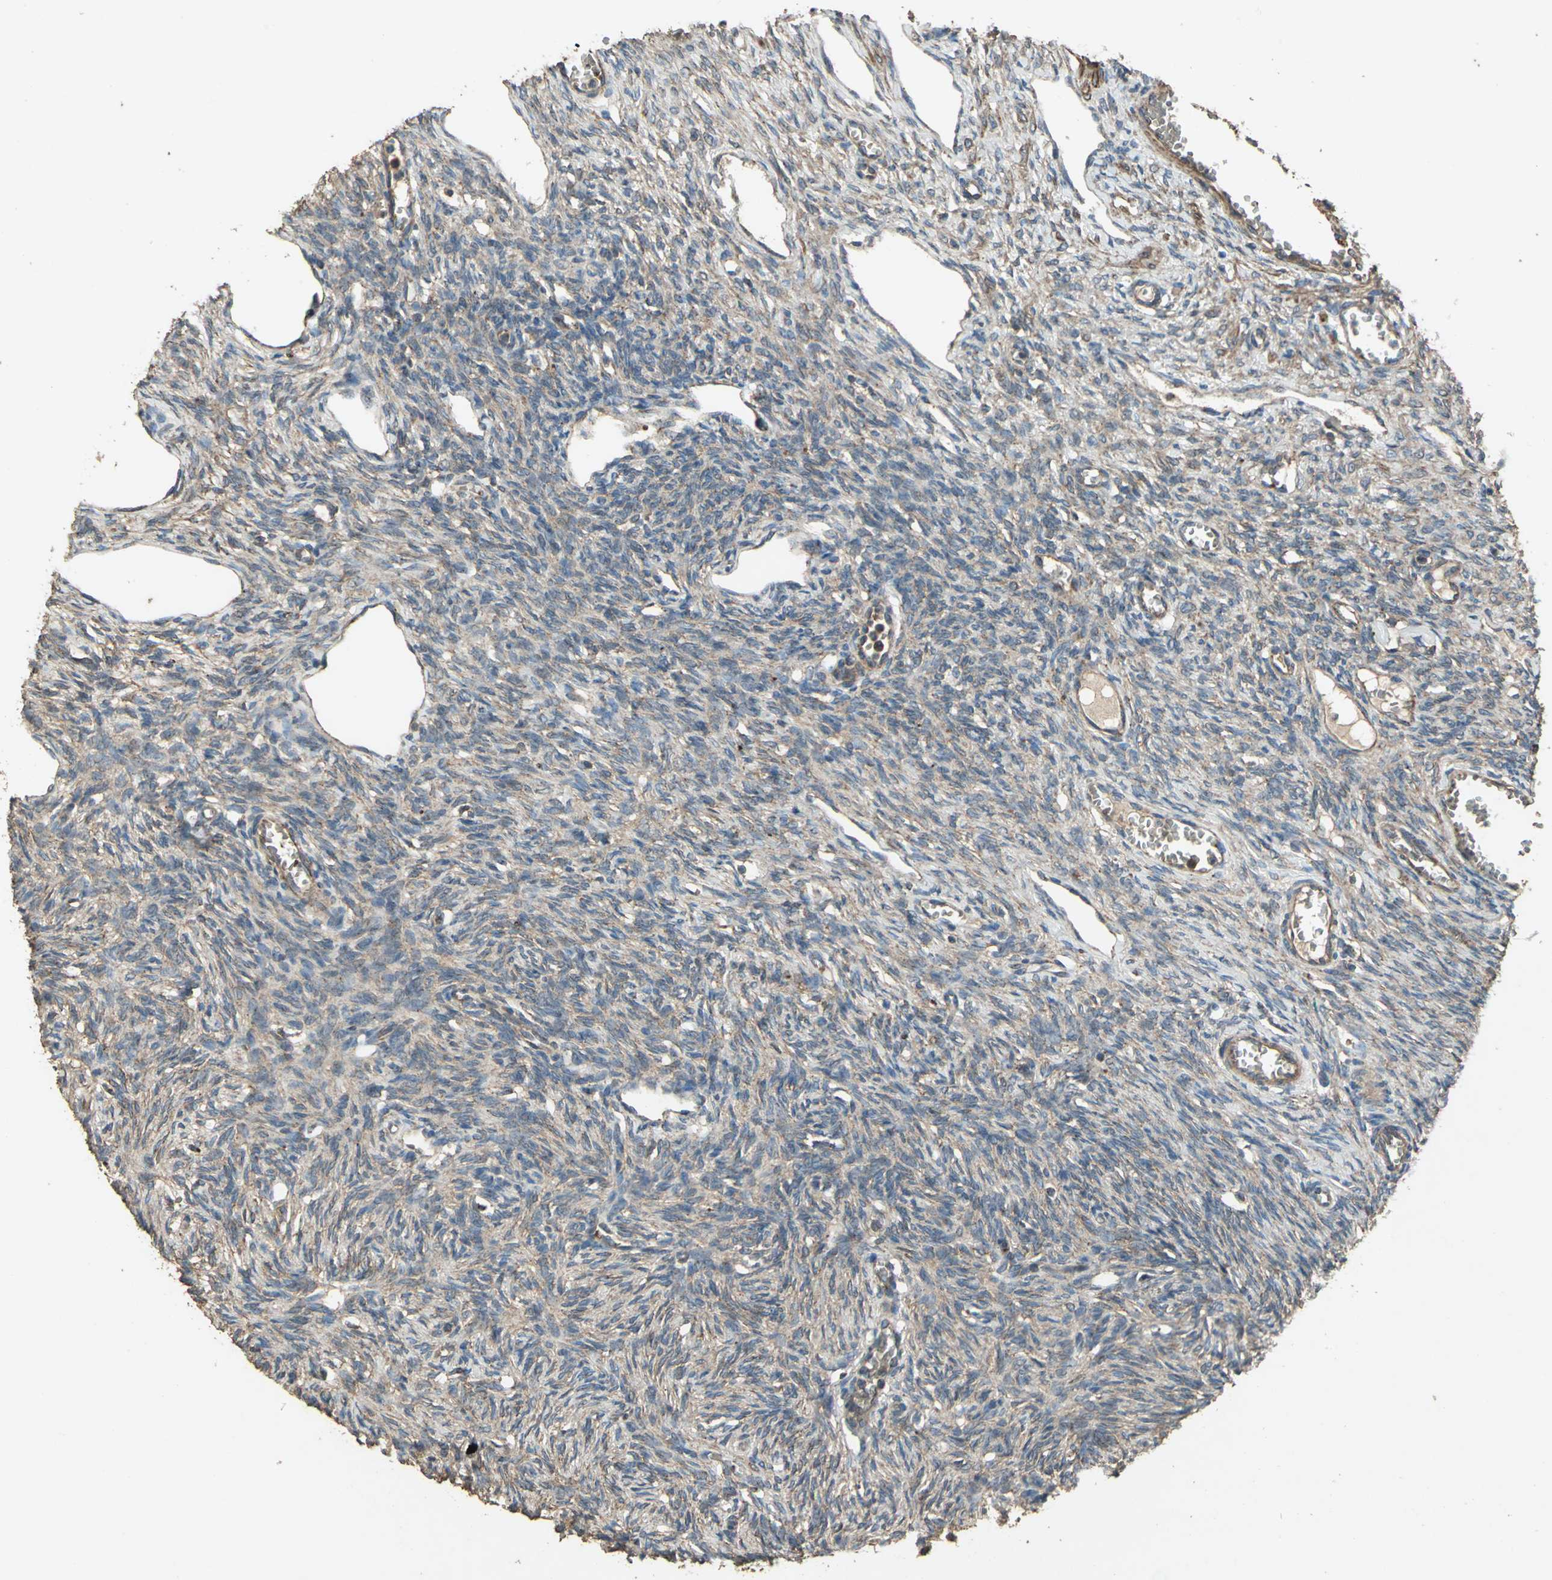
{"staining": {"intensity": "moderate", "quantity": ">75%", "location": "cytoplasmic/membranous"}, "tissue": "ovary", "cell_type": "Ovarian stroma cells", "image_type": "normal", "snomed": [{"axis": "morphology", "description": "Normal tissue, NOS"}, {"axis": "topography", "description": "Ovary"}], "caption": "A high-resolution micrograph shows immunohistochemistry (IHC) staining of normal ovary, which demonstrates moderate cytoplasmic/membranous positivity in approximately >75% of ovarian stroma cells.", "gene": "POLRMT", "patient": {"sex": "female", "age": 33}}